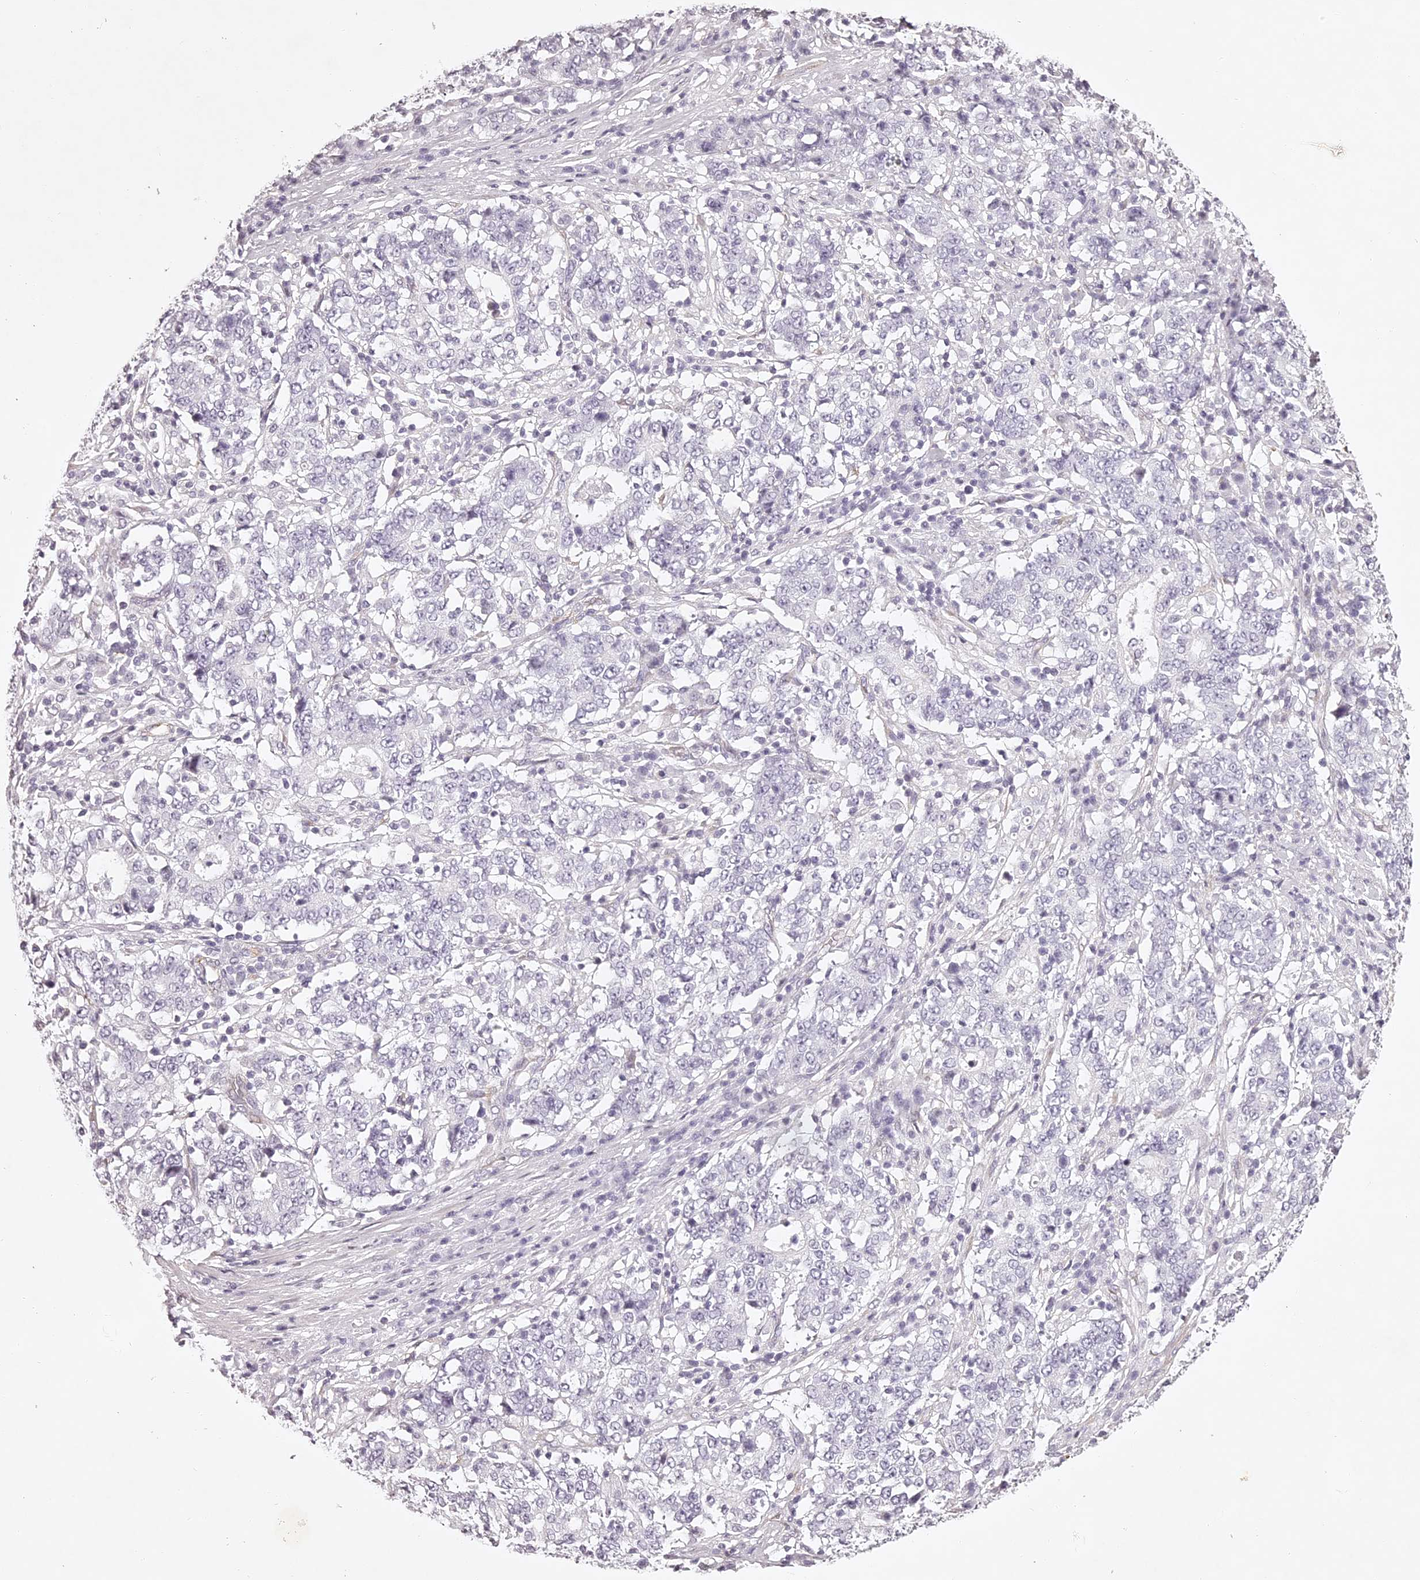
{"staining": {"intensity": "negative", "quantity": "none", "location": "none"}, "tissue": "stomach cancer", "cell_type": "Tumor cells", "image_type": "cancer", "snomed": [{"axis": "morphology", "description": "Adenocarcinoma, NOS"}, {"axis": "topography", "description": "Stomach"}], "caption": "Immunohistochemistry (IHC) histopathology image of human stomach adenocarcinoma stained for a protein (brown), which reveals no expression in tumor cells.", "gene": "ELAPOR1", "patient": {"sex": "male", "age": 59}}